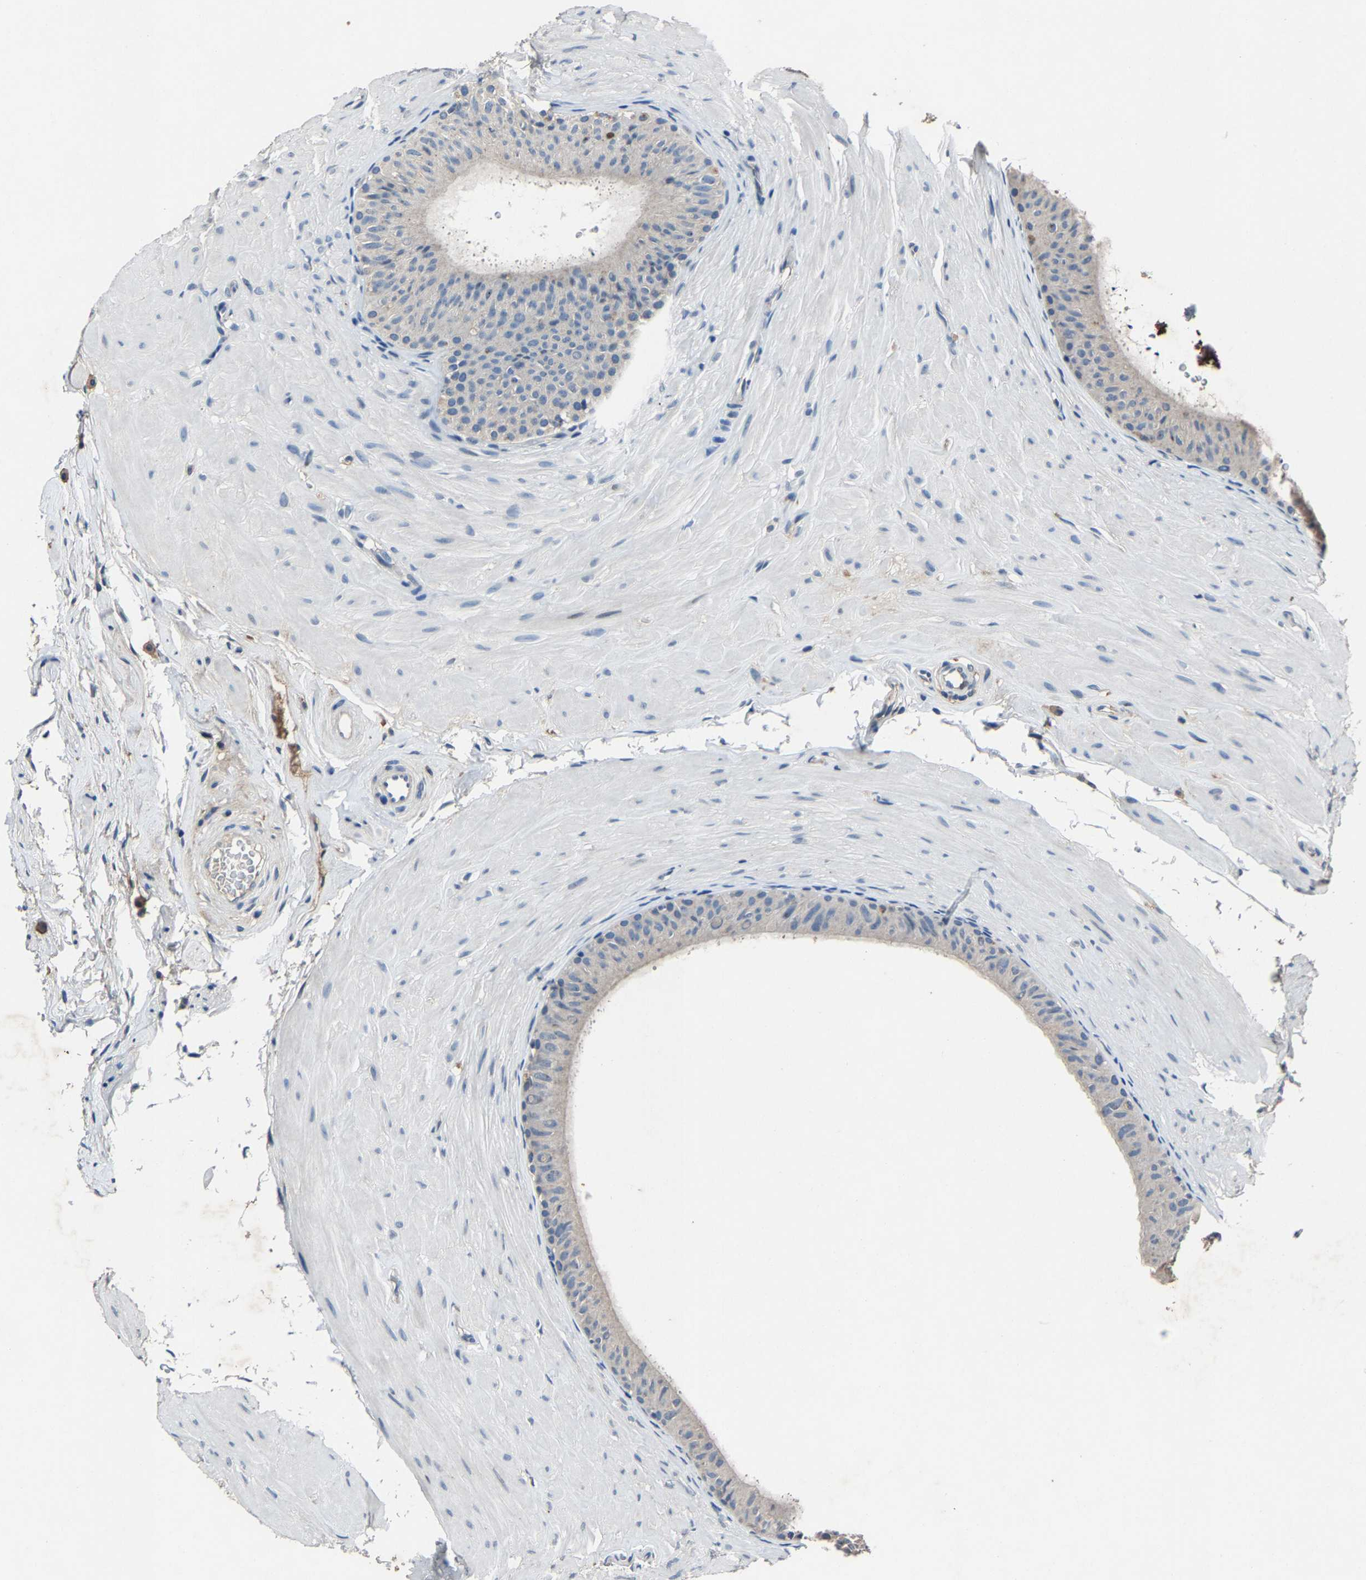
{"staining": {"intensity": "negative", "quantity": "none", "location": "none"}, "tissue": "epididymis", "cell_type": "Glandular cells", "image_type": "normal", "snomed": [{"axis": "morphology", "description": "Normal tissue, NOS"}, {"axis": "topography", "description": "Epididymis"}], "caption": "DAB immunohistochemical staining of benign epididymis exhibits no significant positivity in glandular cells. Nuclei are stained in blue.", "gene": "PCNX2", "patient": {"sex": "male", "age": 34}}